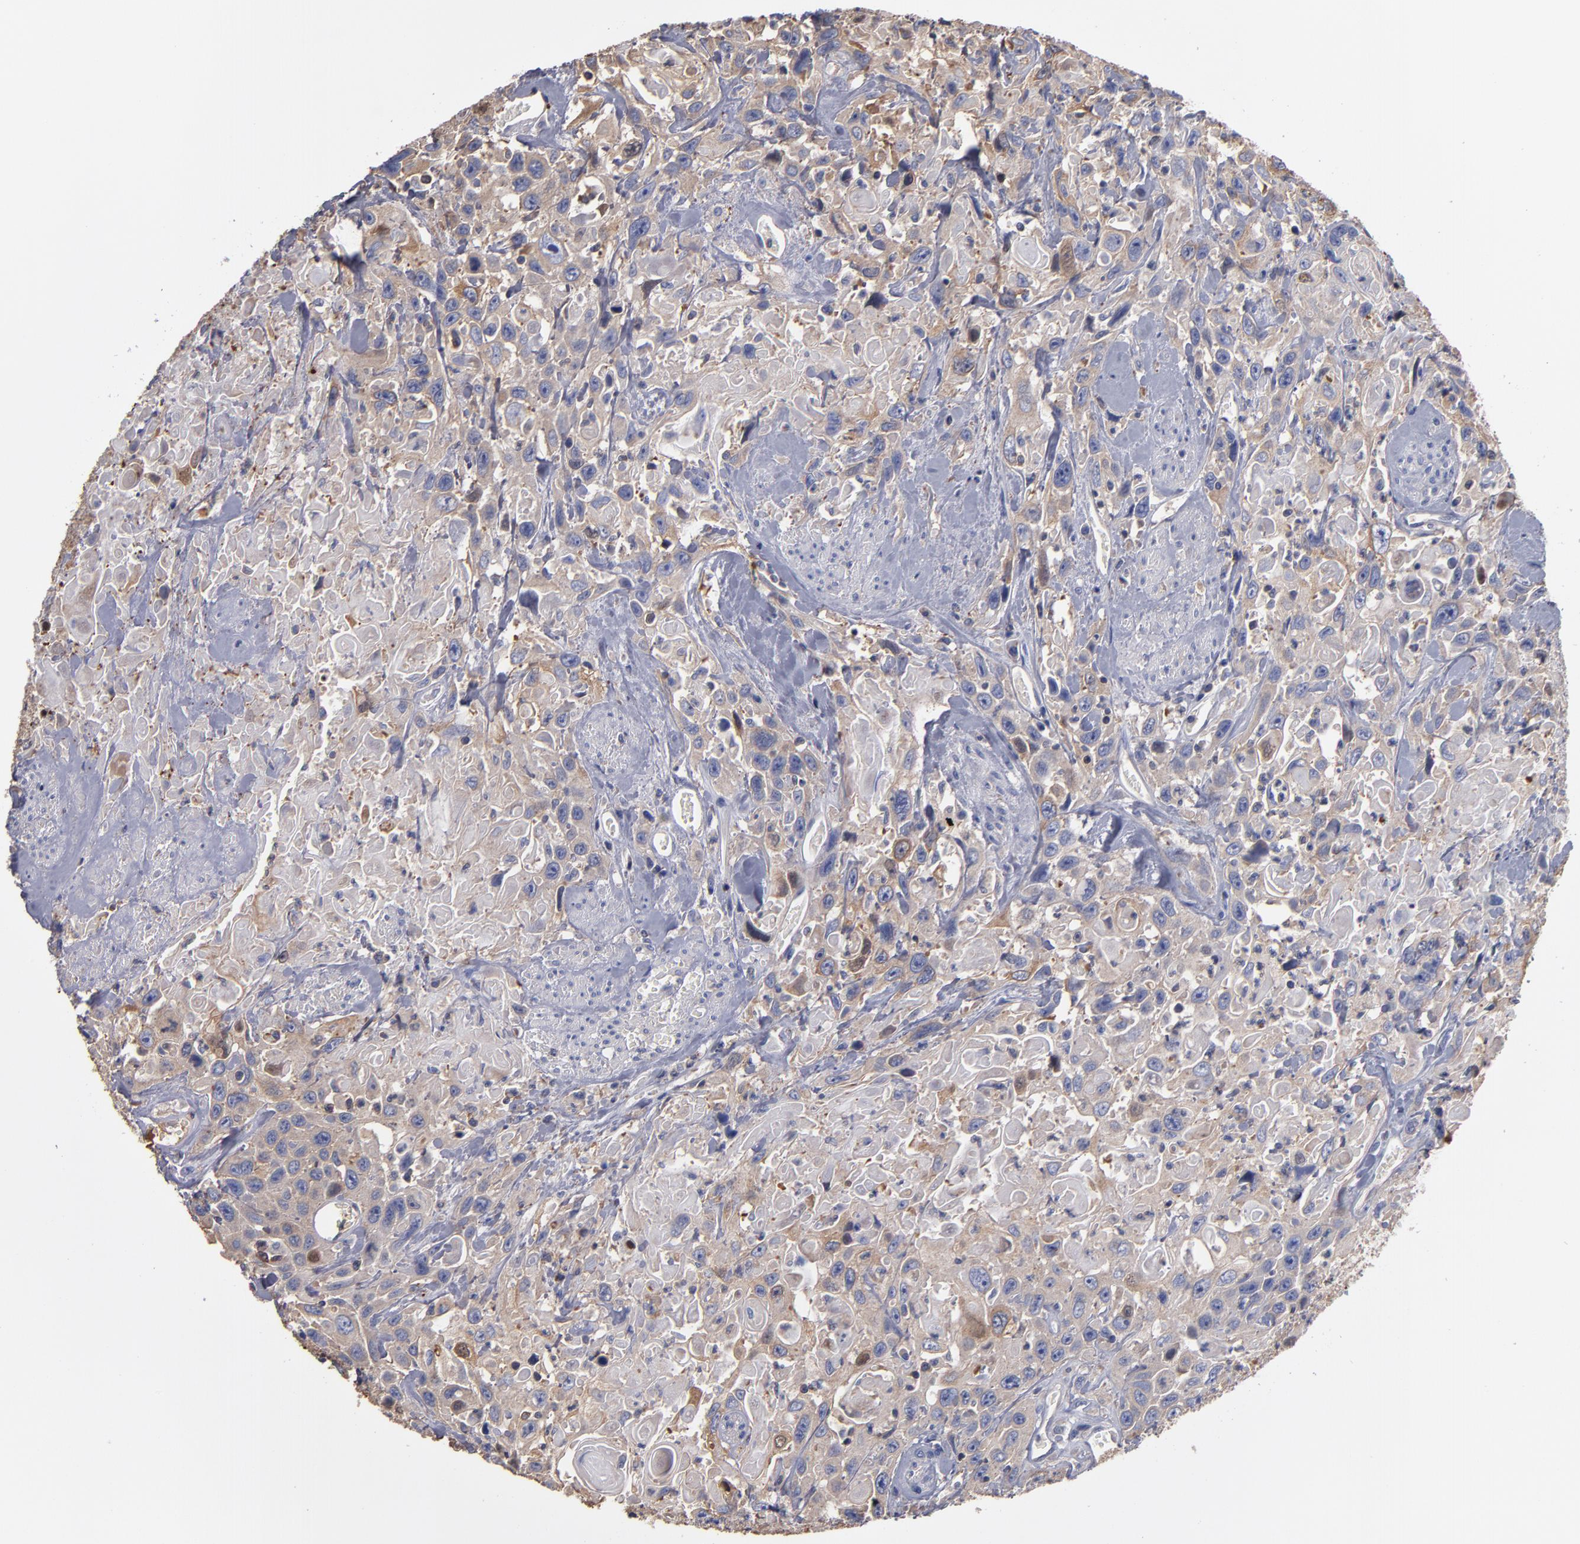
{"staining": {"intensity": "weak", "quantity": "25%-75%", "location": "cytoplasmic/membranous"}, "tissue": "urothelial cancer", "cell_type": "Tumor cells", "image_type": "cancer", "snomed": [{"axis": "morphology", "description": "Urothelial carcinoma, High grade"}, {"axis": "topography", "description": "Urinary bladder"}], "caption": "IHC of urothelial cancer displays low levels of weak cytoplasmic/membranous staining in about 25%-75% of tumor cells. Nuclei are stained in blue.", "gene": "ESYT2", "patient": {"sex": "female", "age": 84}}